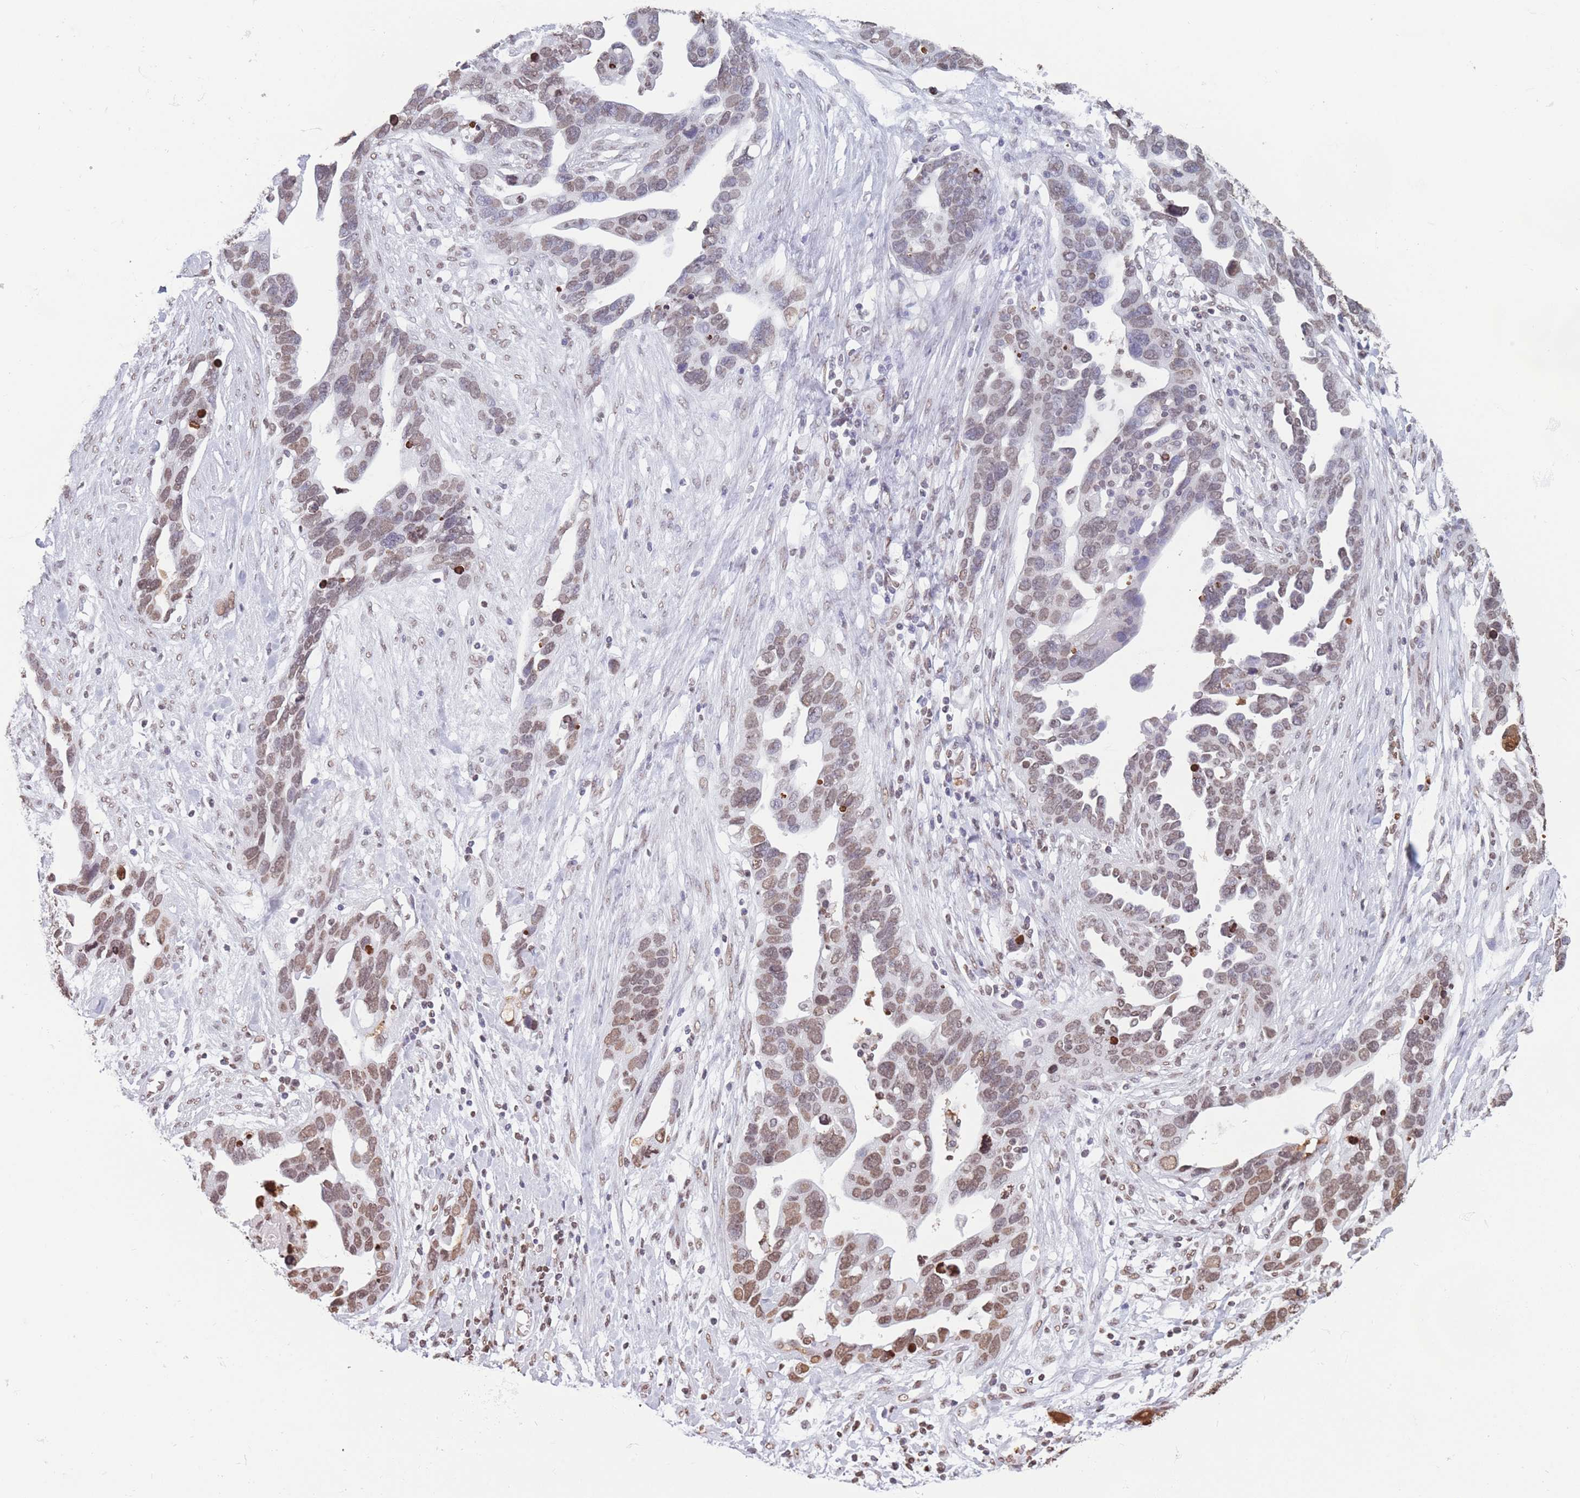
{"staining": {"intensity": "moderate", "quantity": "25%-75%", "location": "nuclear"}, "tissue": "ovarian cancer", "cell_type": "Tumor cells", "image_type": "cancer", "snomed": [{"axis": "morphology", "description": "Cystadenocarcinoma, serous, NOS"}, {"axis": "topography", "description": "Ovary"}], "caption": "Protein staining by IHC shows moderate nuclear positivity in approximately 25%-75% of tumor cells in serous cystadenocarcinoma (ovarian). Nuclei are stained in blue.", "gene": "RYK", "patient": {"sex": "female", "age": 54}}